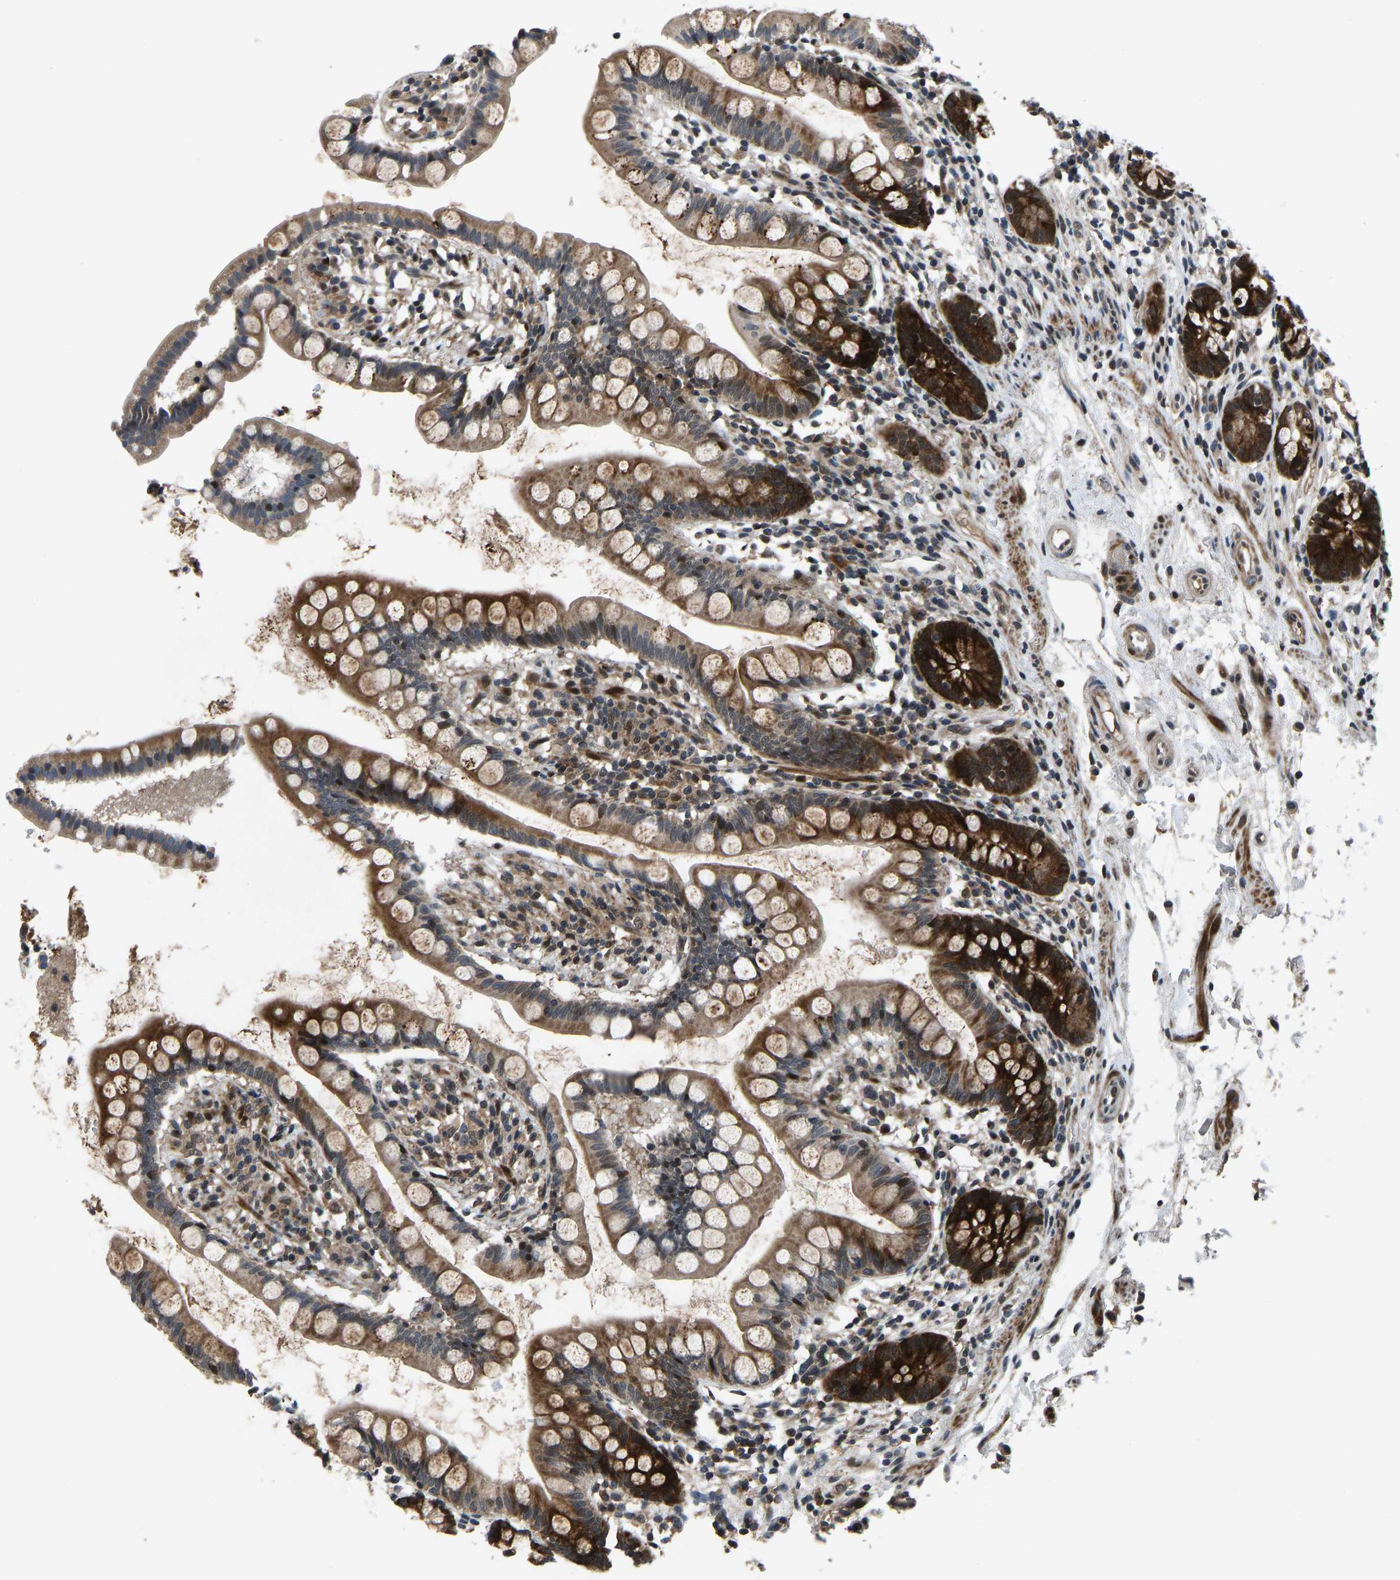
{"staining": {"intensity": "strong", "quantity": "25%-75%", "location": "cytoplasmic/membranous"}, "tissue": "small intestine", "cell_type": "Glandular cells", "image_type": "normal", "snomed": [{"axis": "morphology", "description": "Normal tissue, NOS"}, {"axis": "topography", "description": "Small intestine"}], "caption": "Immunohistochemical staining of normal human small intestine displays strong cytoplasmic/membranous protein expression in about 25%-75% of glandular cells.", "gene": "RLIM", "patient": {"sex": "female", "age": 84}}